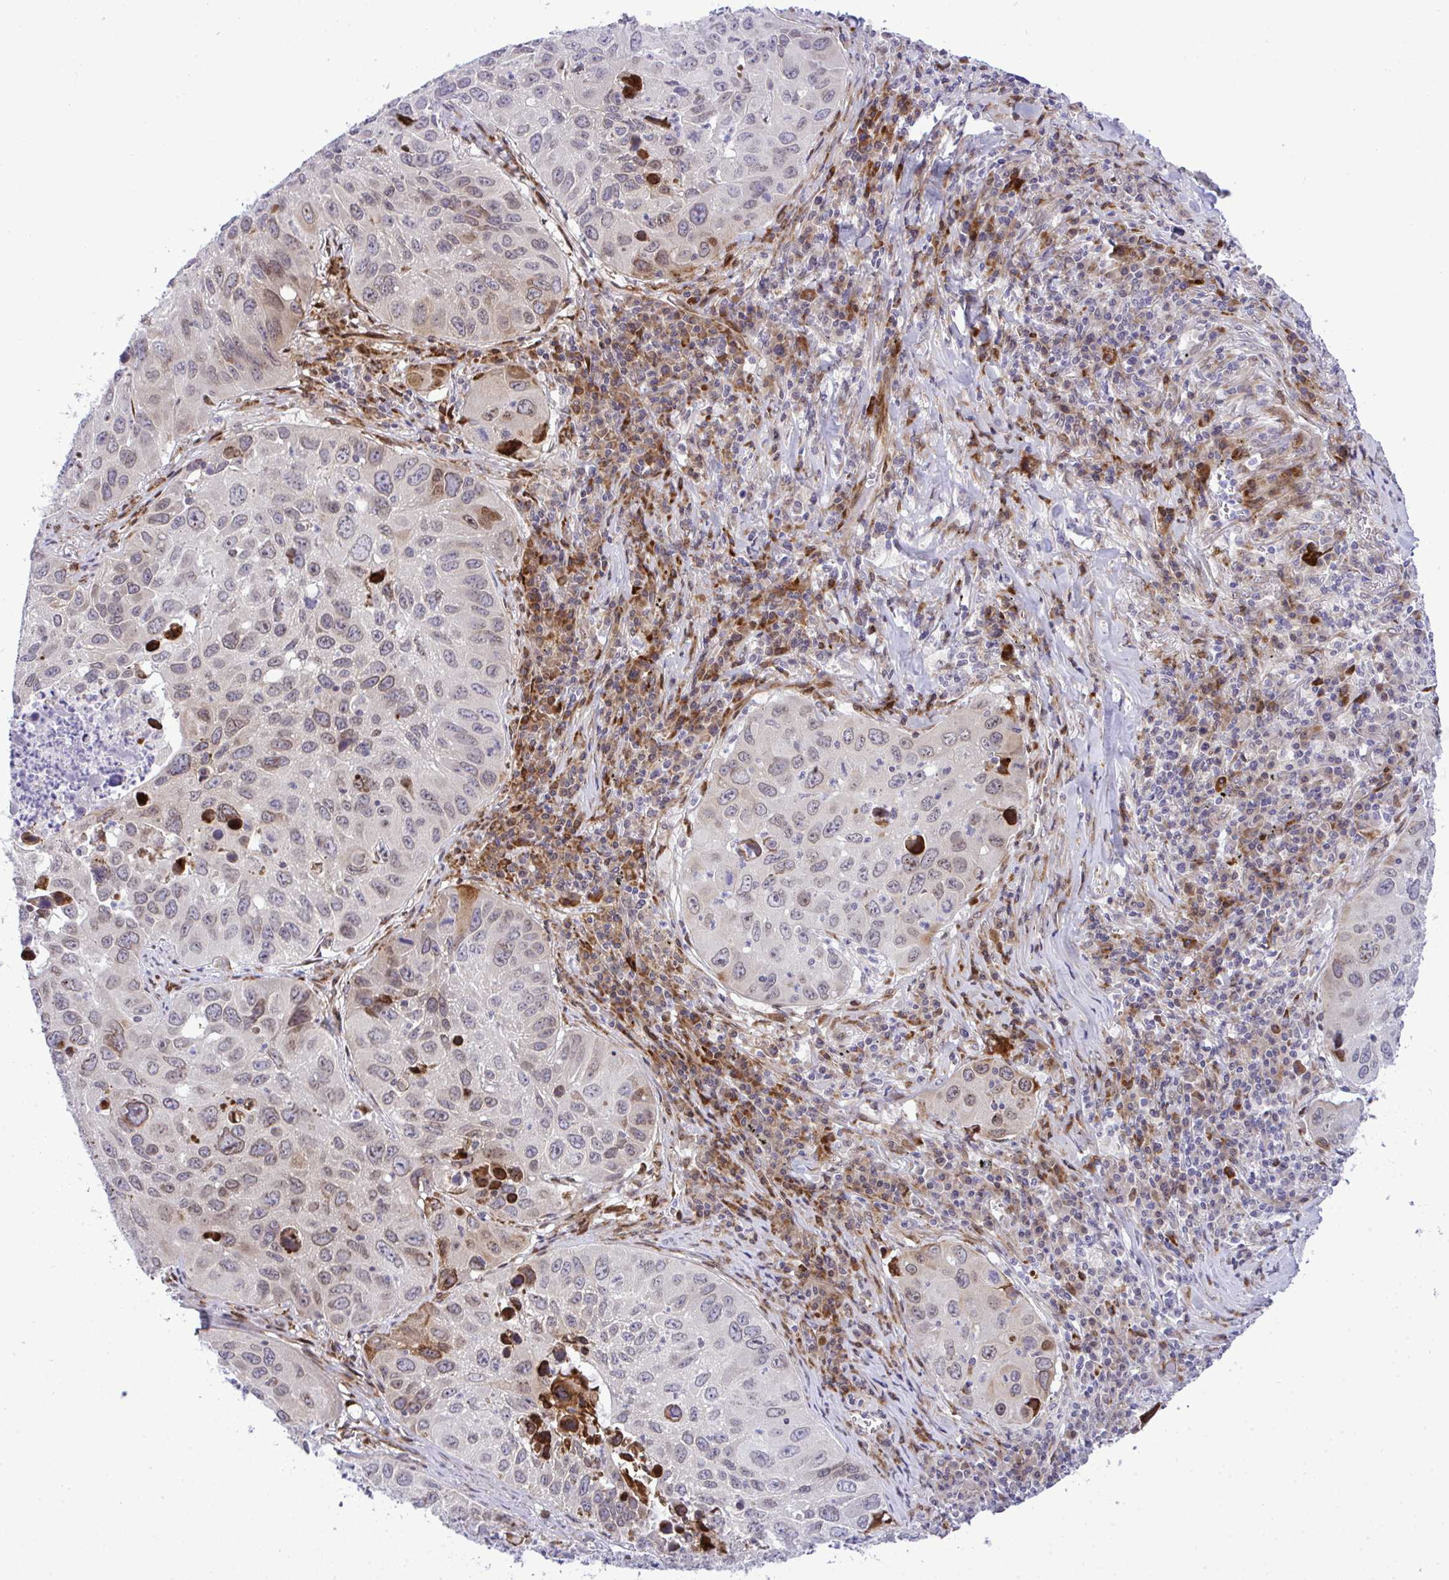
{"staining": {"intensity": "moderate", "quantity": "<25%", "location": "cytoplasmic/membranous,nuclear"}, "tissue": "lung cancer", "cell_type": "Tumor cells", "image_type": "cancer", "snomed": [{"axis": "morphology", "description": "Squamous cell carcinoma, NOS"}, {"axis": "topography", "description": "Lung"}], "caption": "Immunohistochemical staining of human squamous cell carcinoma (lung) displays low levels of moderate cytoplasmic/membranous and nuclear protein positivity in about <25% of tumor cells. (Brightfield microscopy of DAB IHC at high magnification).", "gene": "CASTOR2", "patient": {"sex": "female", "age": 61}}